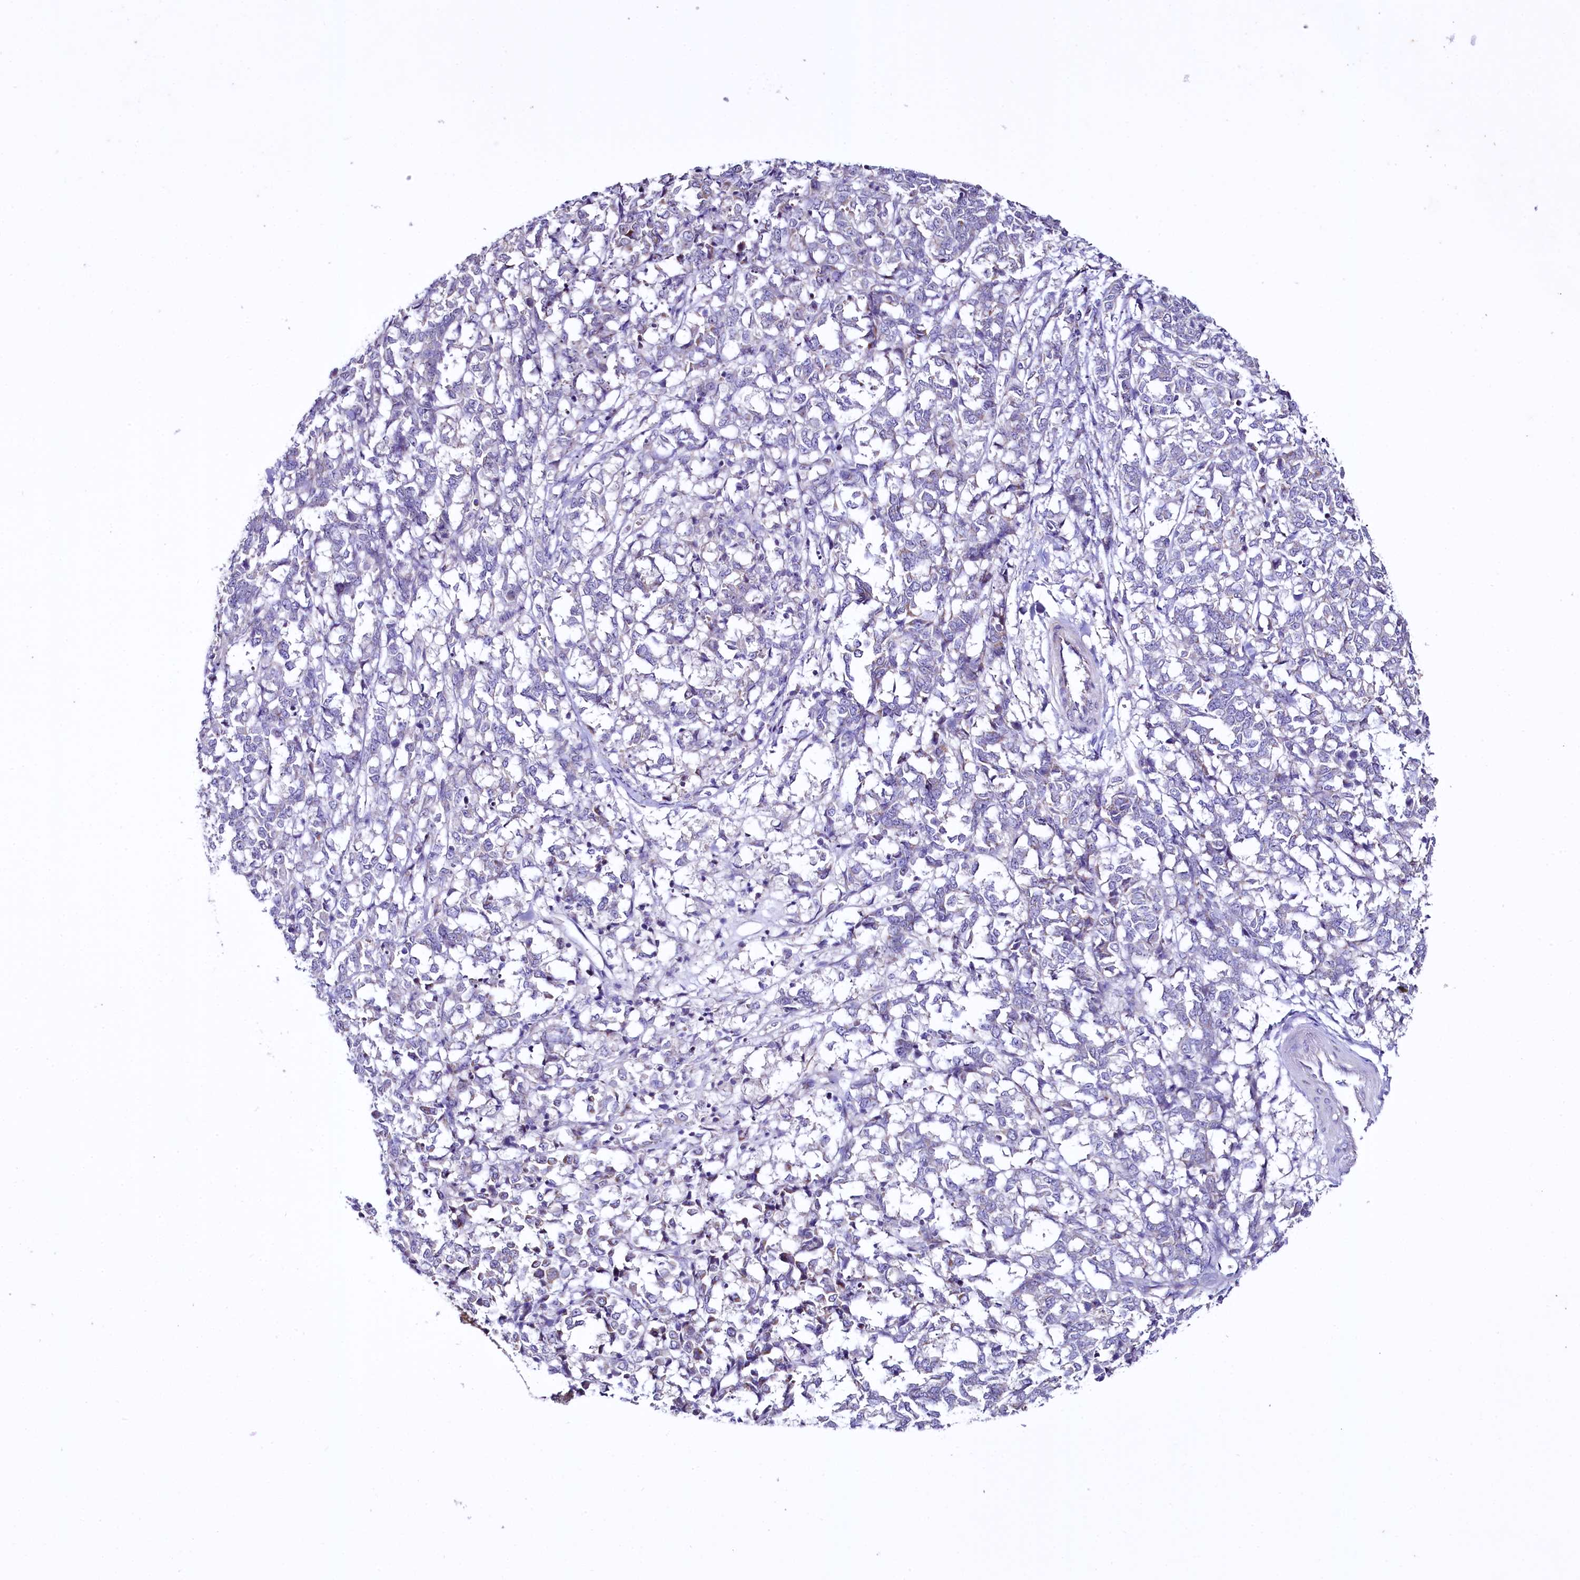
{"staining": {"intensity": "negative", "quantity": "none", "location": "none"}, "tissue": "melanoma", "cell_type": "Tumor cells", "image_type": "cancer", "snomed": [{"axis": "morphology", "description": "Malignant melanoma, NOS"}, {"axis": "topography", "description": "Skin"}], "caption": "Immunohistochemistry of melanoma reveals no expression in tumor cells.", "gene": "CEP295", "patient": {"sex": "female", "age": 72}}